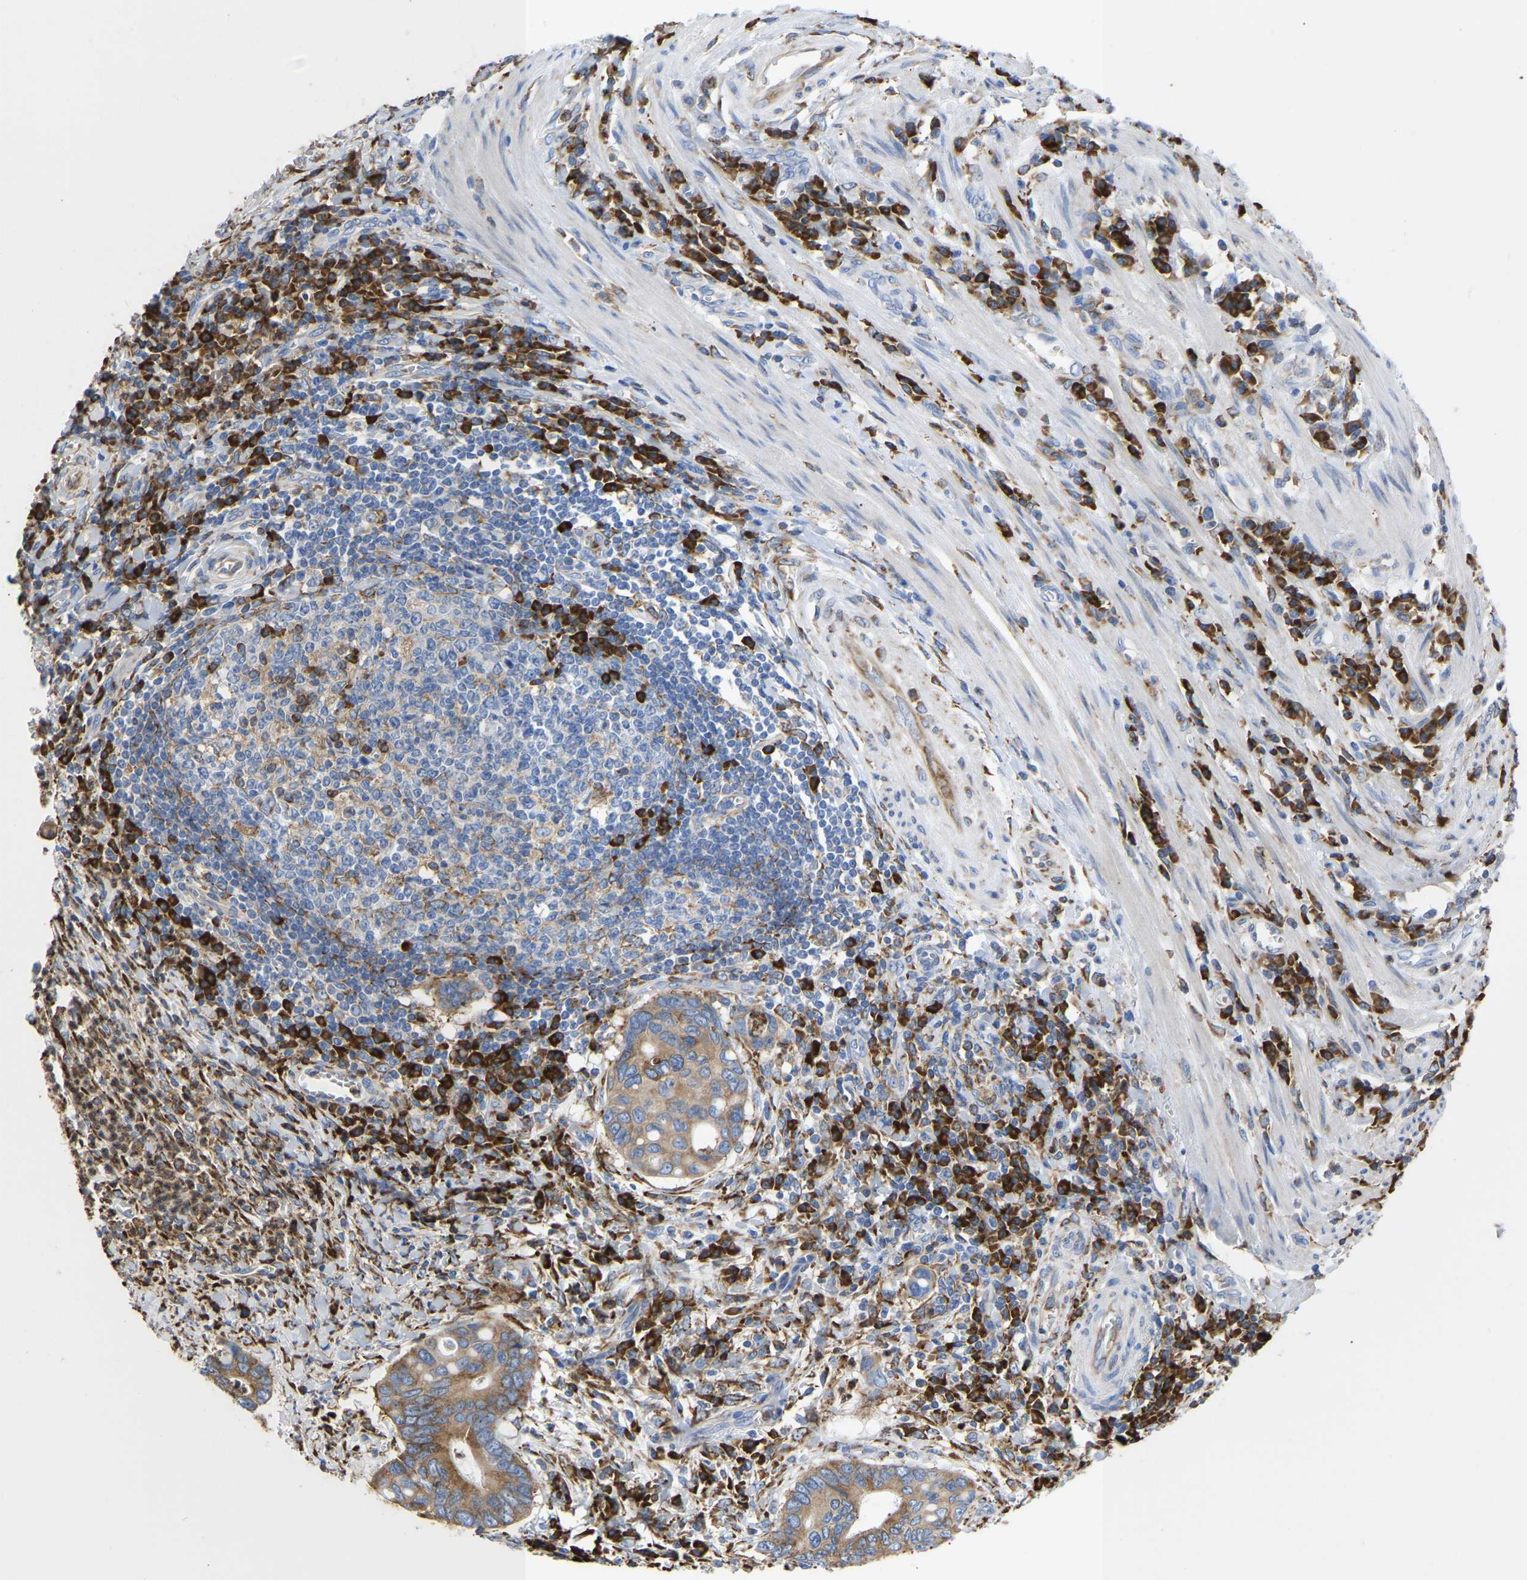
{"staining": {"intensity": "moderate", "quantity": ">75%", "location": "cytoplasmic/membranous"}, "tissue": "colorectal cancer", "cell_type": "Tumor cells", "image_type": "cancer", "snomed": [{"axis": "morphology", "description": "Inflammation, NOS"}, {"axis": "morphology", "description": "Adenocarcinoma, NOS"}, {"axis": "topography", "description": "Colon"}], "caption": "Immunohistochemical staining of colorectal cancer exhibits moderate cytoplasmic/membranous protein positivity in about >75% of tumor cells.", "gene": "P4HB", "patient": {"sex": "male", "age": 72}}